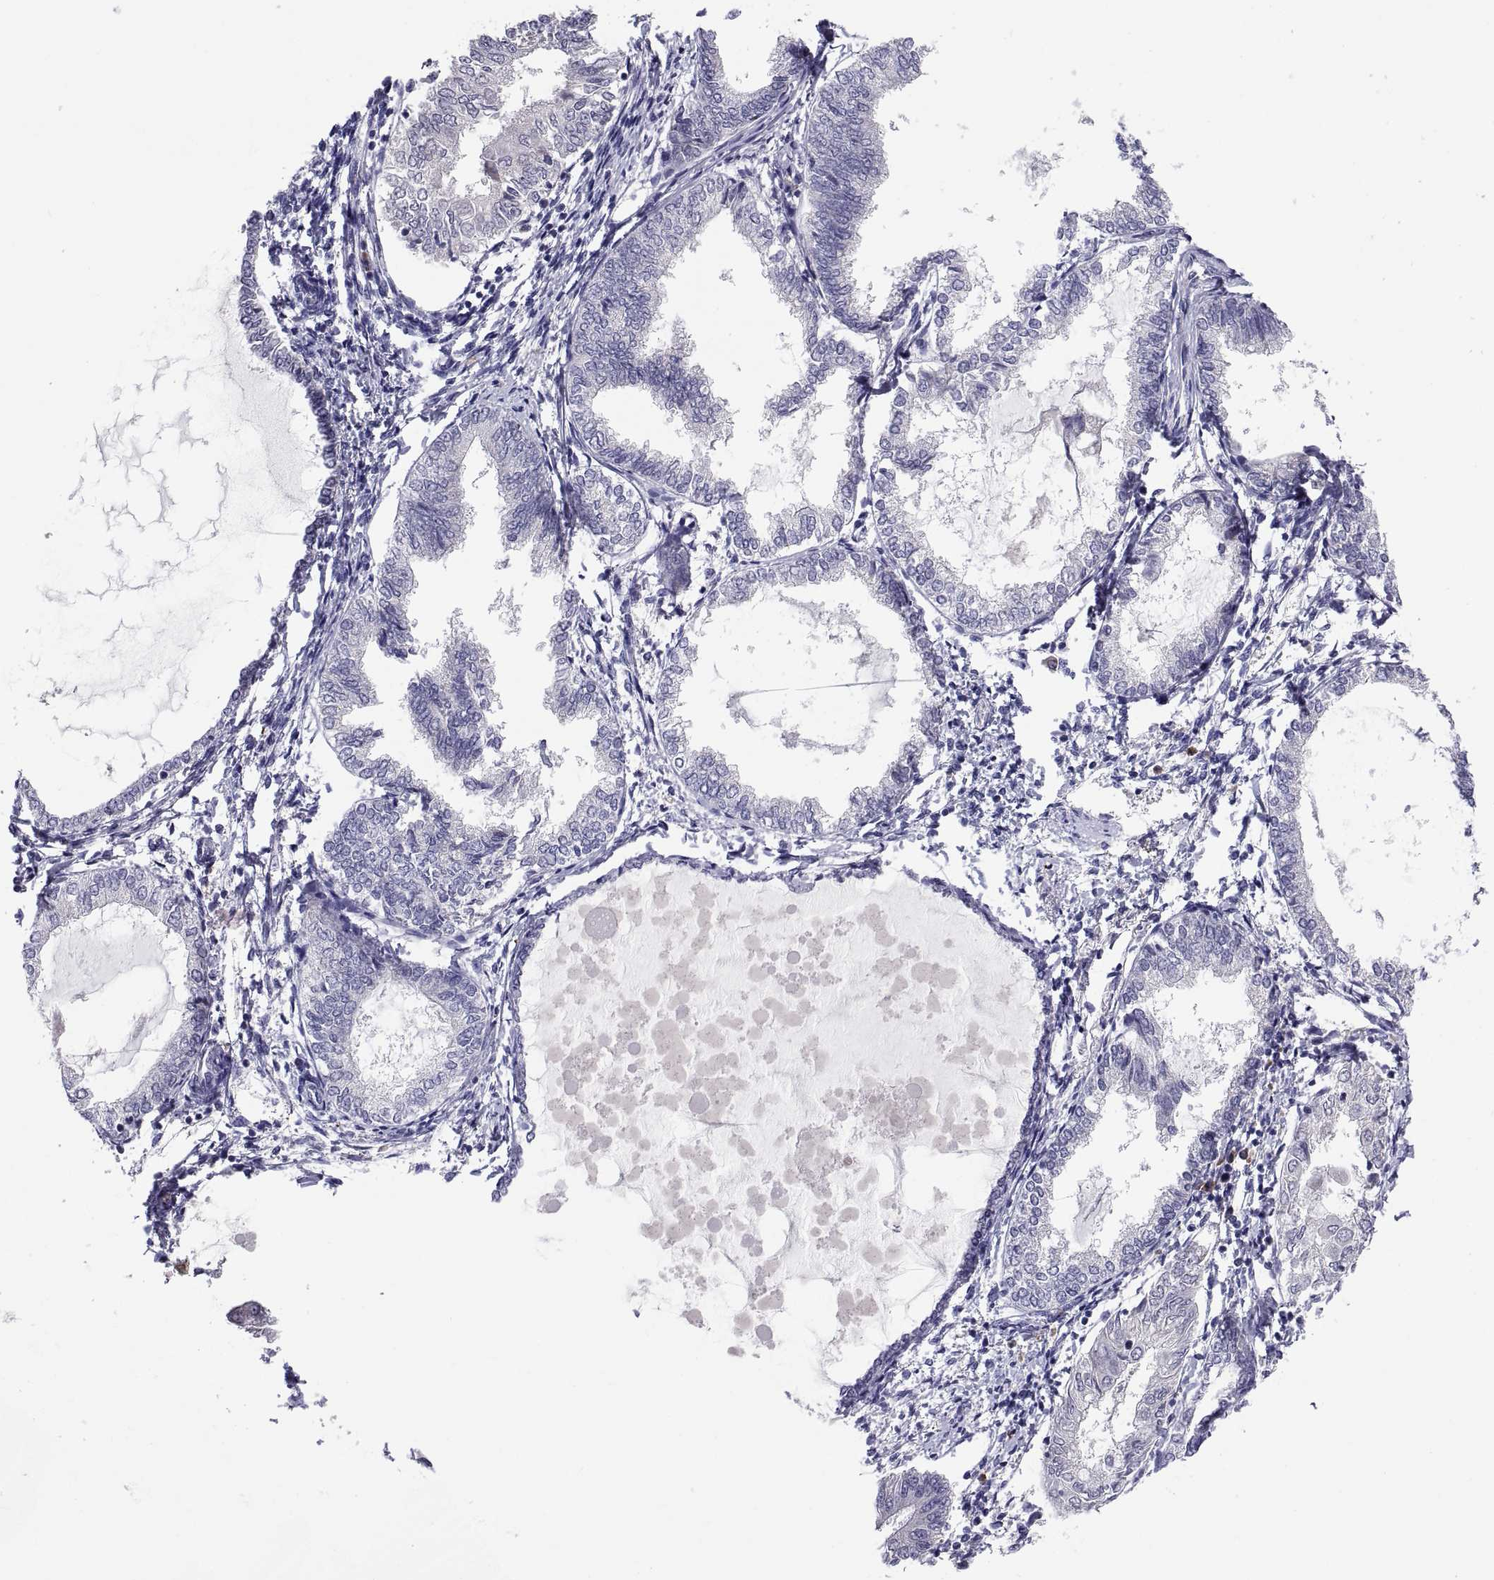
{"staining": {"intensity": "negative", "quantity": "none", "location": "none"}, "tissue": "endometrial cancer", "cell_type": "Tumor cells", "image_type": "cancer", "snomed": [{"axis": "morphology", "description": "Adenocarcinoma, NOS"}, {"axis": "topography", "description": "Endometrium"}], "caption": "Endometrial adenocarcinoma stained for a protein using immunohistochemistry (IHC) displays no positivity tumor cells.", "gene": "PKP1", "patient": {"sex": "female", "age": 68}}